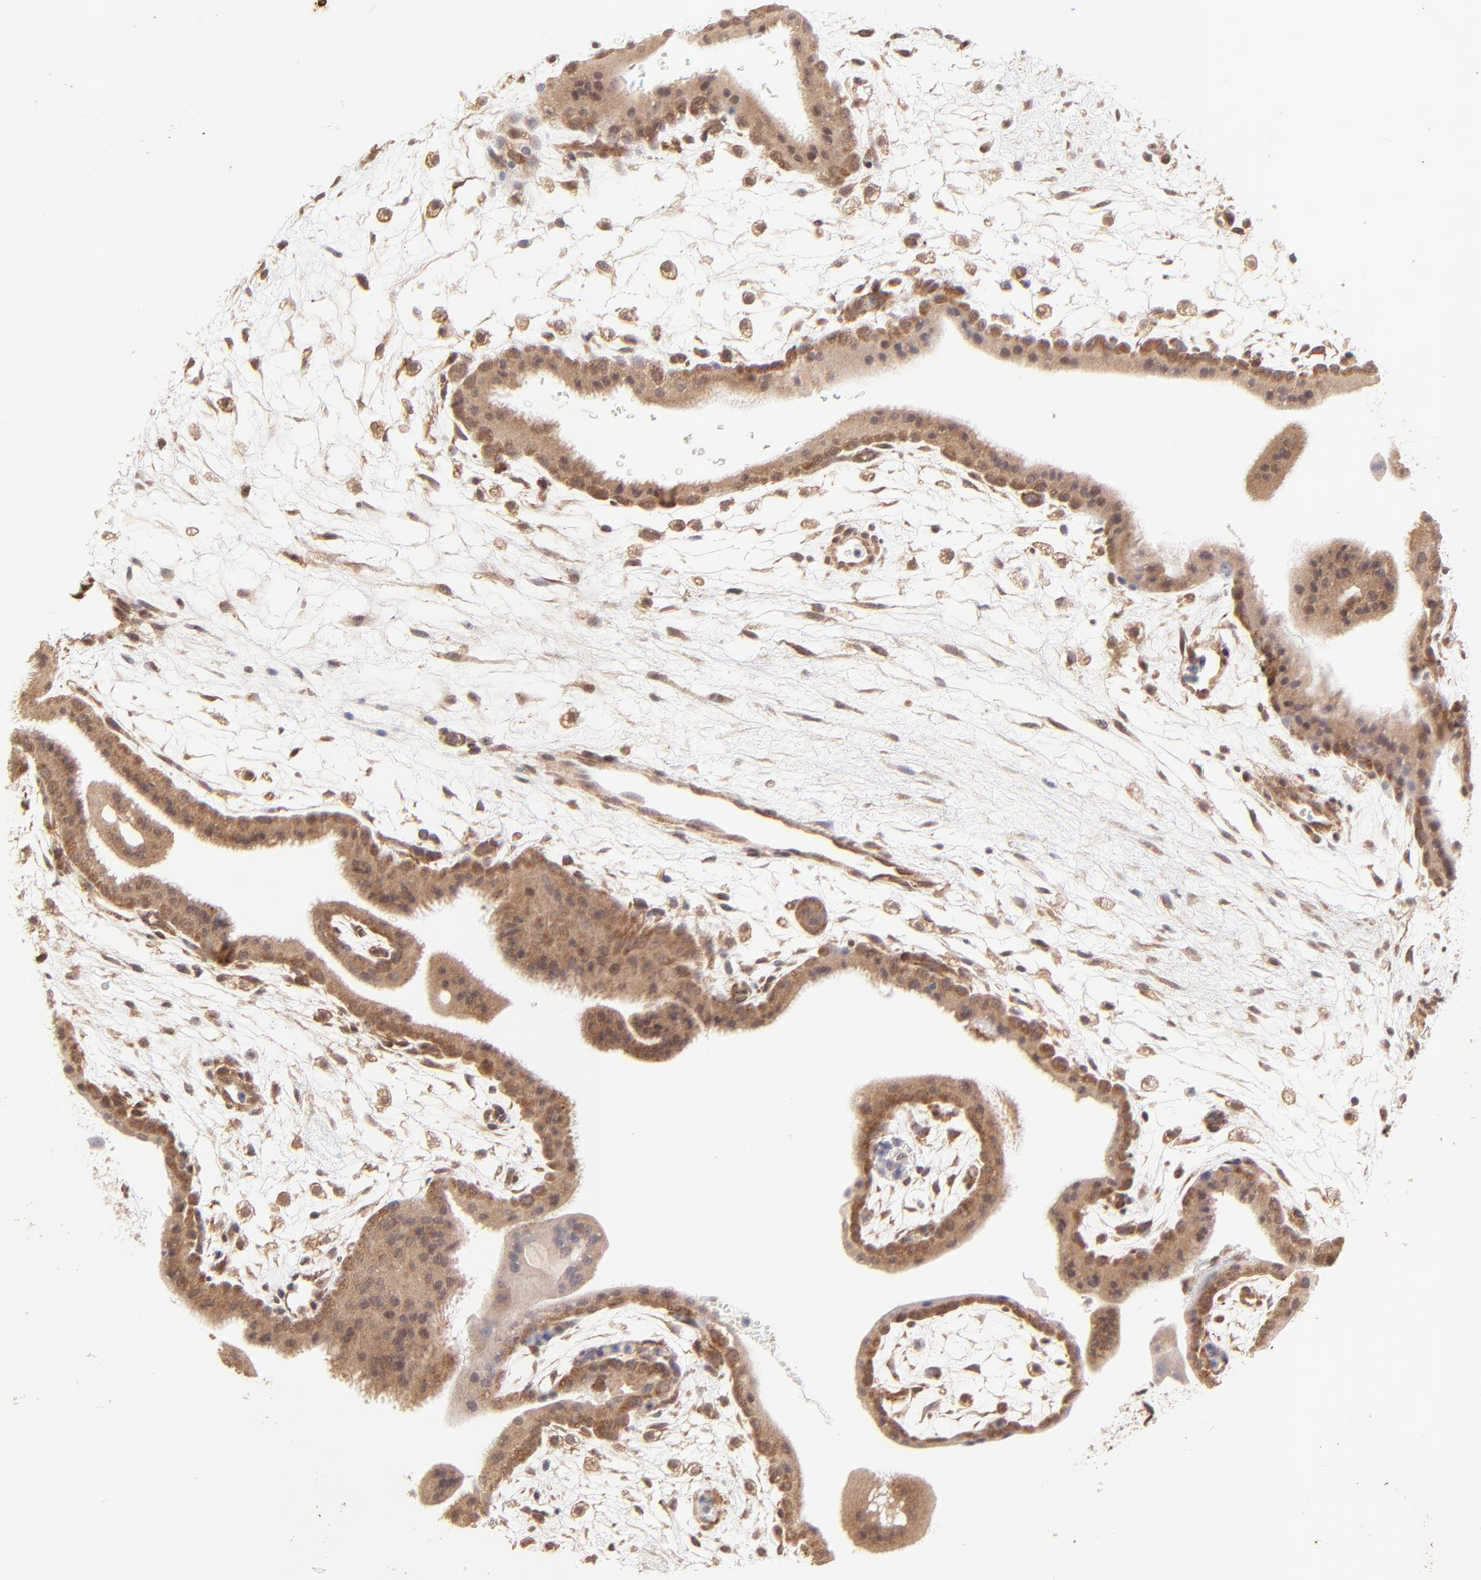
{"staining": {"intensity": "moderate", "quantity": ">75%", "location": "cytoplasmic/membranous"}, "tissue": "placenta", "cell_type": "Trophoblastic cells", "image_type": "normal", "snomed": [{"axis": "morphology", "description": "Normal tissue, NOS"}, {"axis": "topography", "description": "Placenta"}], "caption": "The histopathology image shows immunohistochemical staining of normal placenta. There is moderate cytoplasmic/membranous staining is seen in approximately >75% of trophoblastic cells.", "gene": "TNRC6B", "patient": {"sex": "female", "age": 35}}